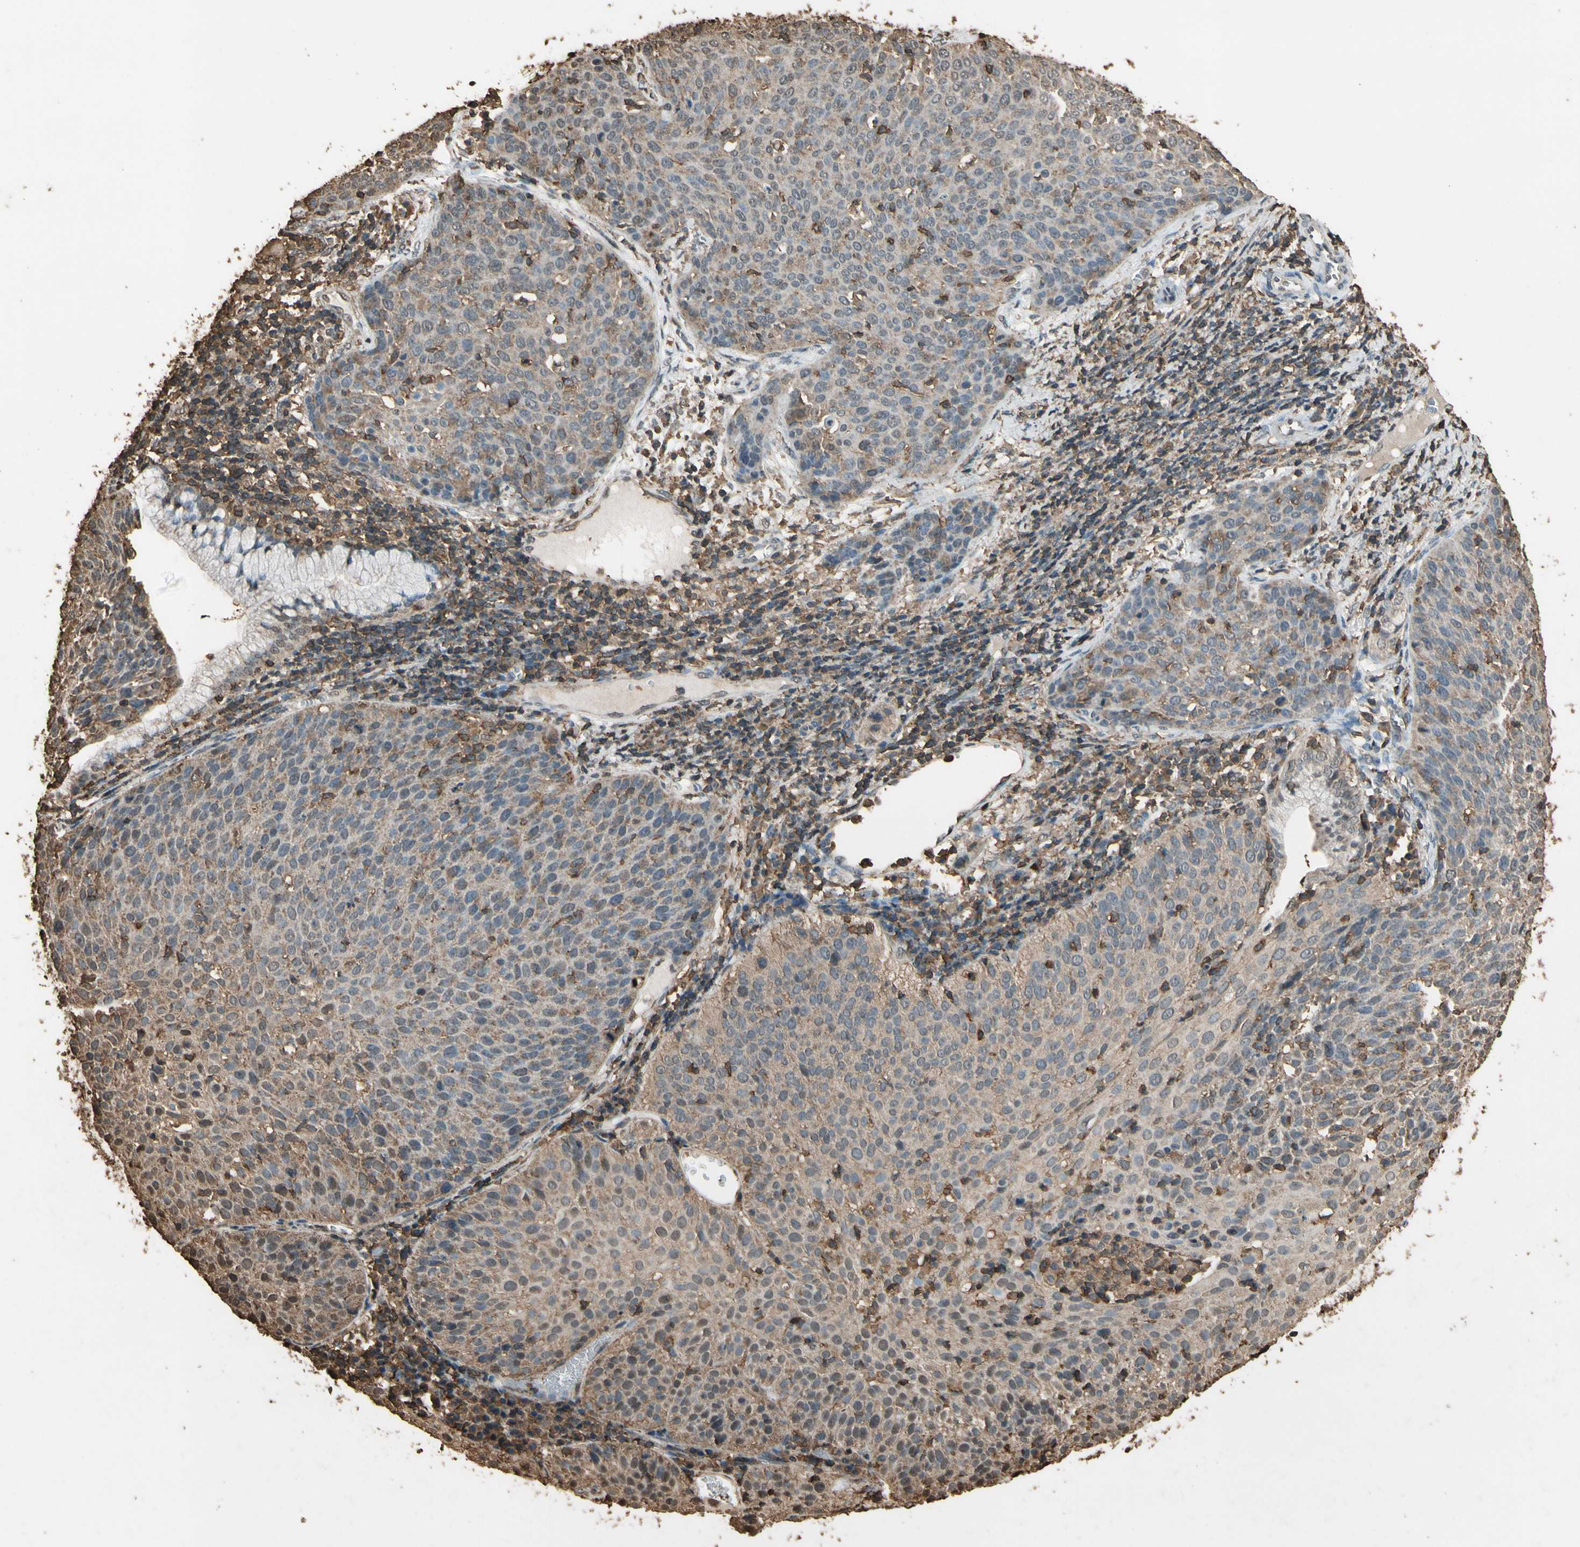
{"staining": {"intensity": "weak", "quantity": "25%-75%", "location": "cytoplasmic/membranous"}, "tissue": "cervical cancer", "cell_type": "Tumor cells", "image_type": "cancer", "snomed": [{"axis": "morphology", "description": "Squamous cell carcinoma, NOS"}, {"axis": "topography", "description": "Cervix"}], "caption": "The image exhibits staining of cervical cancer (squamous cell carcinoma), revealing weak cytoplasmic/membranous protein positivity (brown color) within tumor cells.", "gene": "TNFSF13B", "patient": {"sex": "female", "age": 38}}